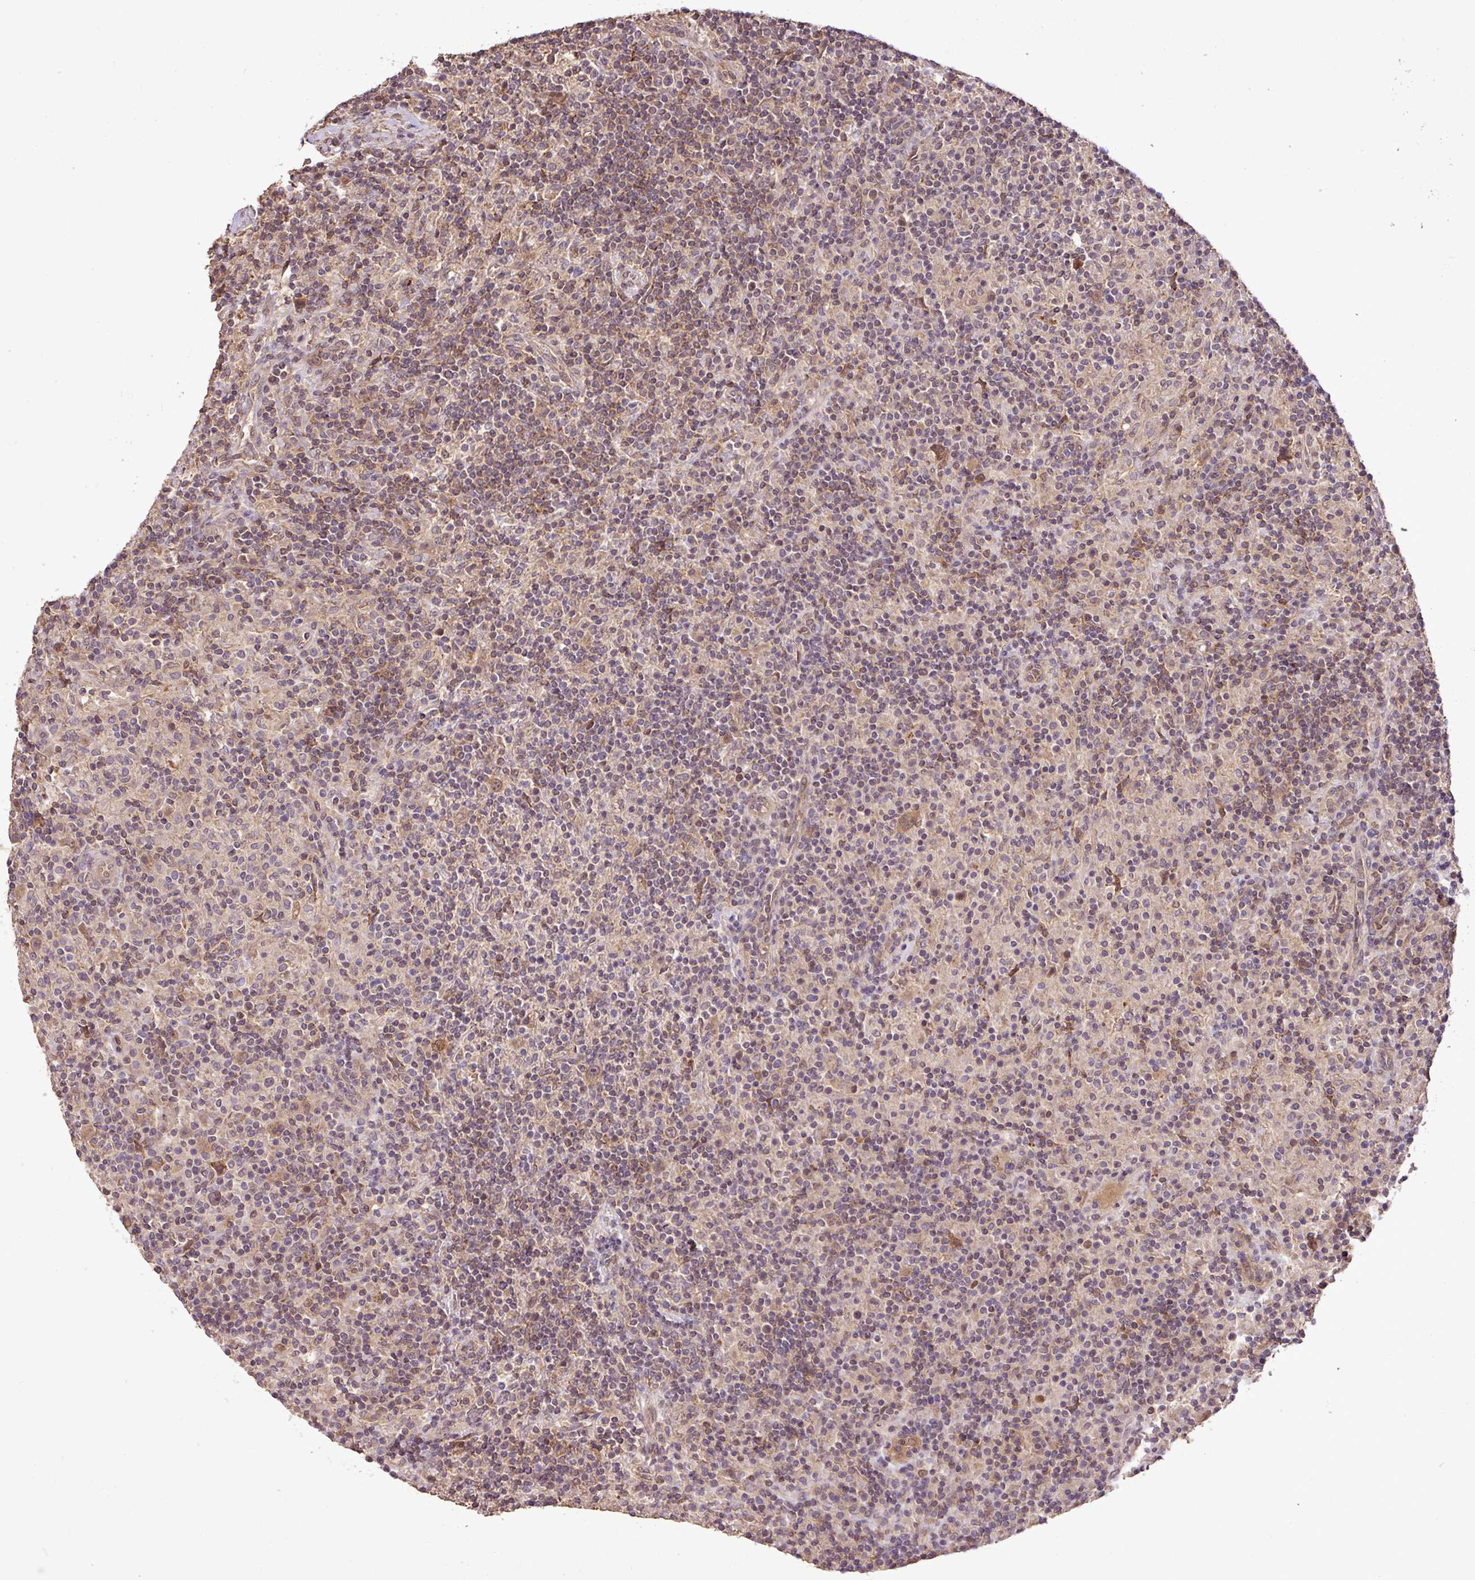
{"staining": {"intensity": "moderate", "quantity": ">75%", "location": "nuclear"}, "tissue": "lymphoma", "cell_type": "Tumor cells", "image_type": "cancer", "snomed": [{"axis": "morphology", "description": "Hodgkin's disease, NOS"}, {"axis": "topography", "description": "Lymph node"}], "caption": "Hodgkin's disease stained with IHC demonstrates moderate nuclear expression in approximately >75% of tumor cells.", "gene": "FAIM", "patient": {"sex": "male", "age": 70}}